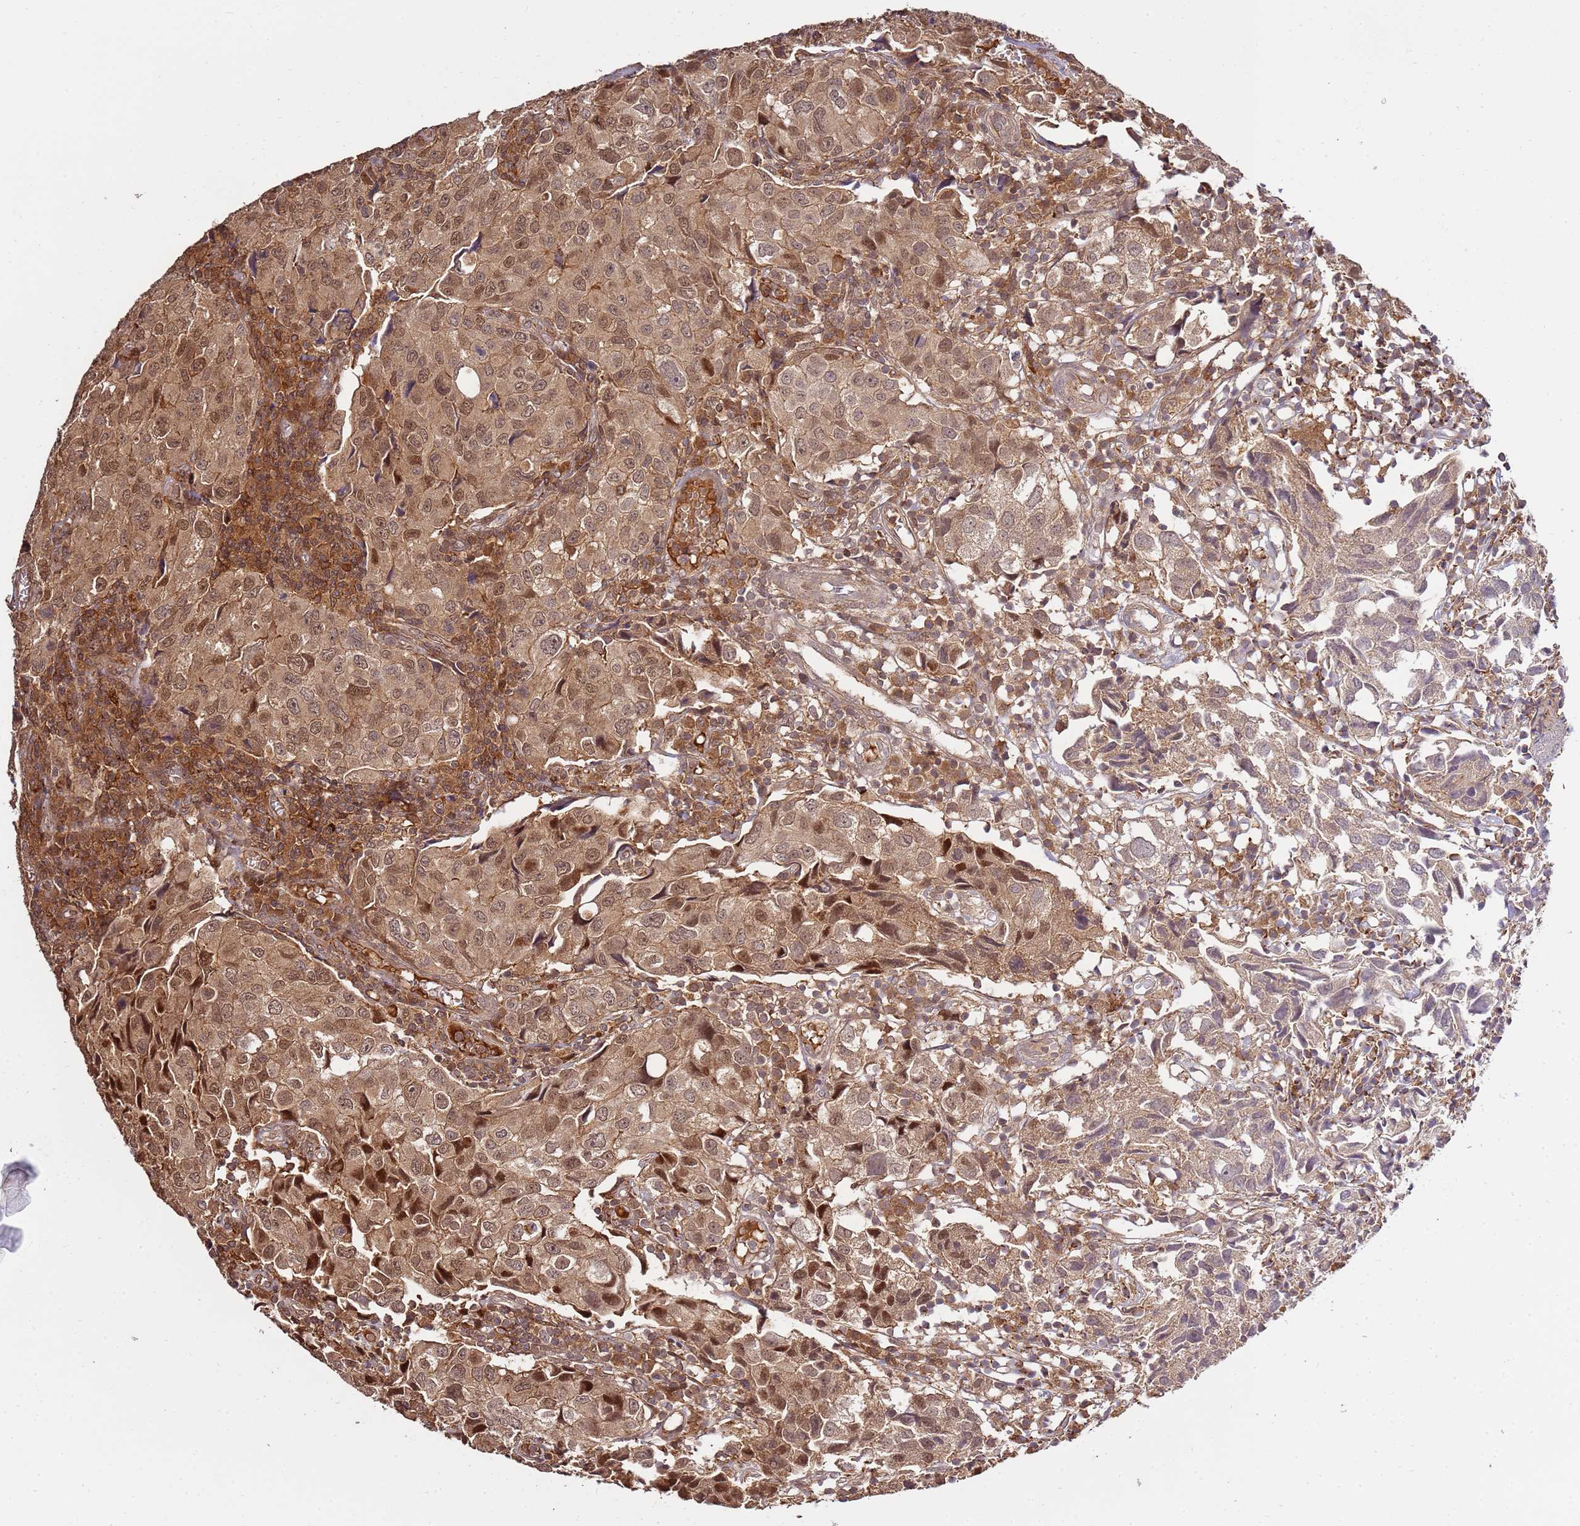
{"staining": {"intensity": "moderate", "quantity": "25%-75%", "location": "cytoplasmic/membranous,nuclear"}, "tissue": "urothelial cancer", "cell_type": "Tumor cells", "image_type": "cancer", "snomed": [{"axis": "morphology", "description": "Urothelial carcinoma, High grade"}, {"axis": "topography", "description": "Urinary bladder"}], "caption": "A photomicrograph showing moderate cytoplasmic/membranous and nuclear staining in about 25%-75% of tumor cells in urothelial cancer, as visualized by brown immunohistochemical staining.", "gene": "ZNF624", "patient": {"sex": "female", "age": 75}}